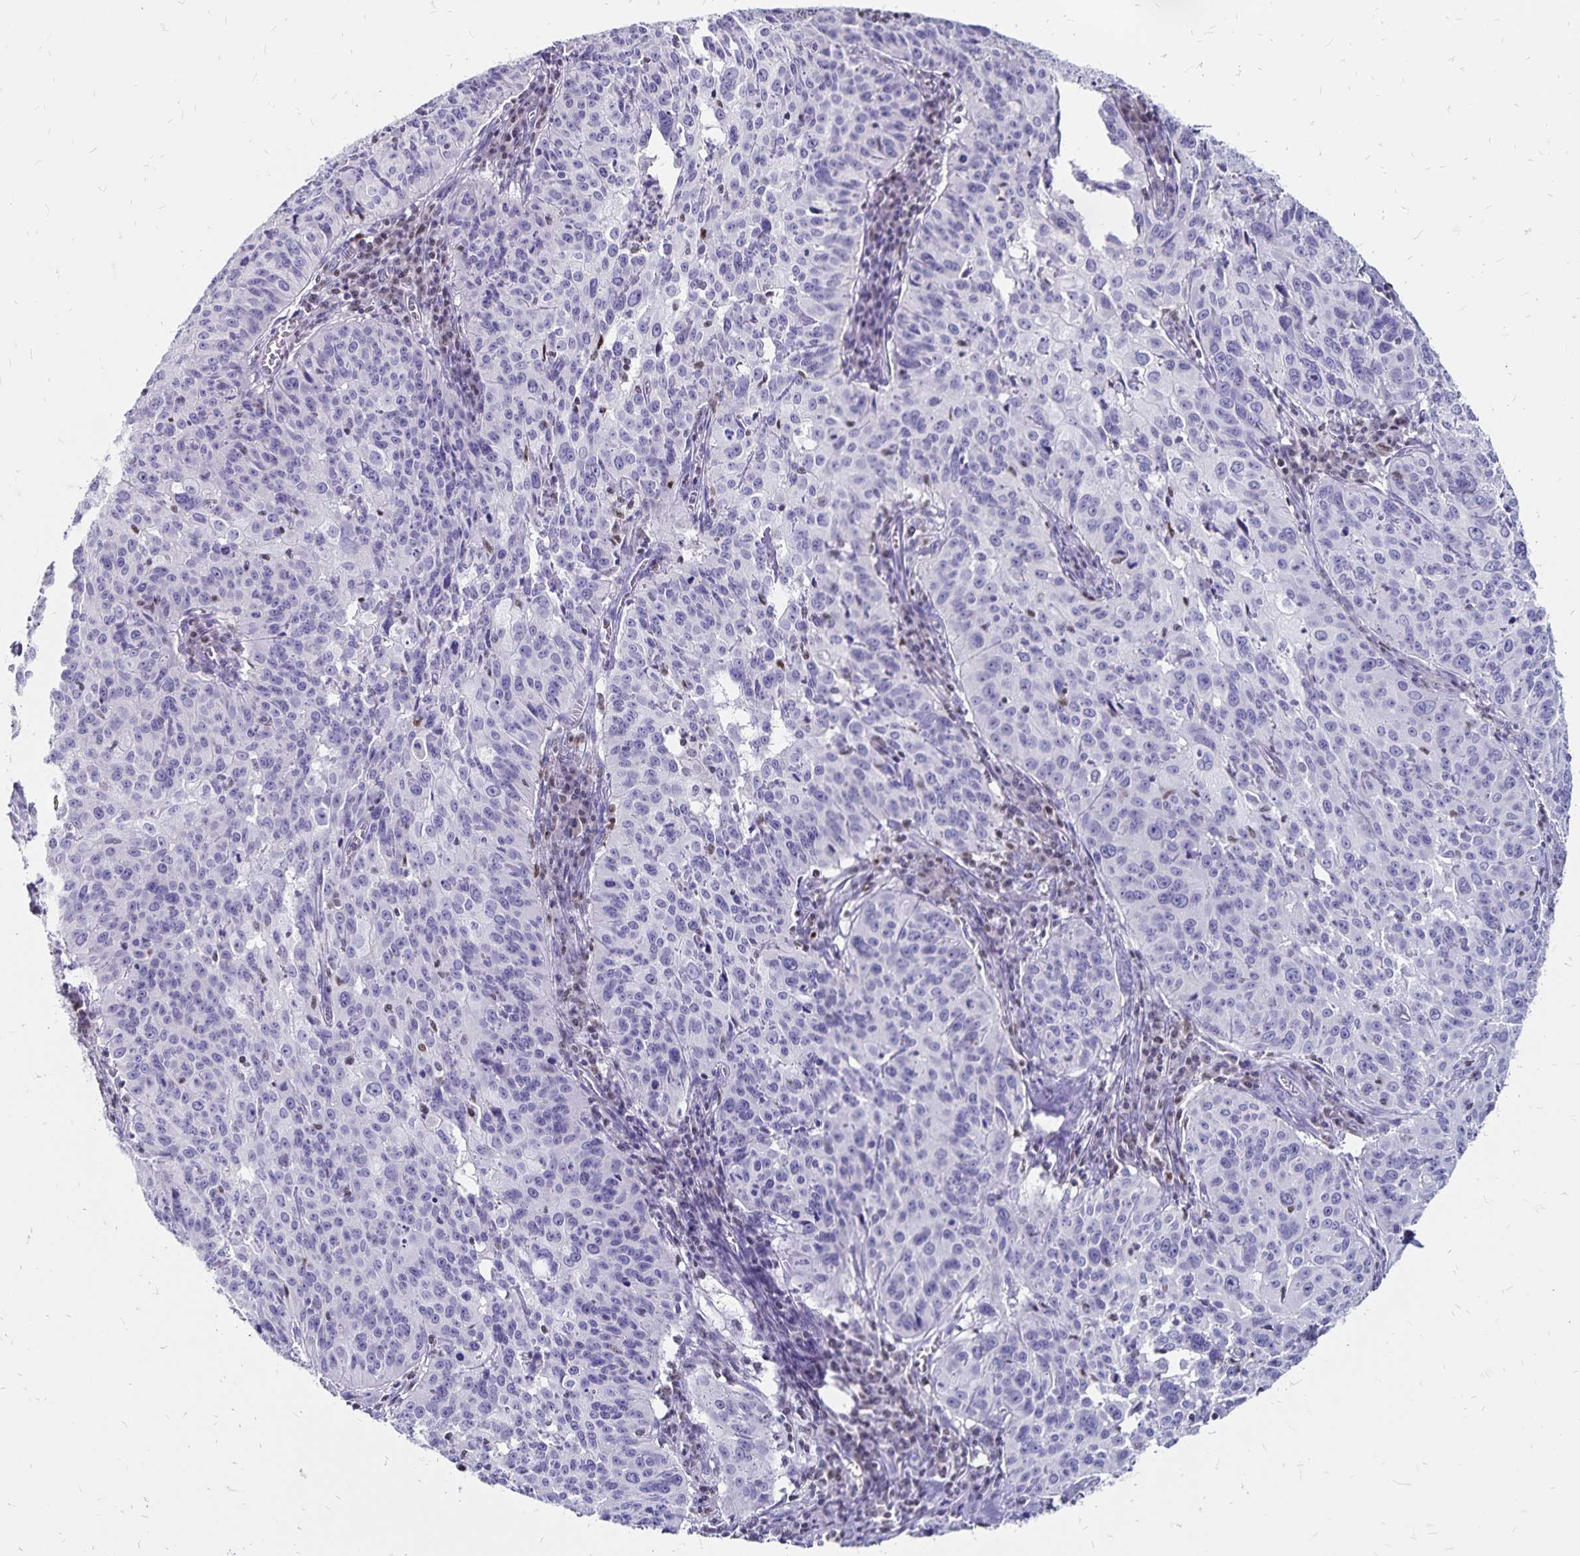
{"staining": {"intensity": "negative", "quantity": "none", "location": "none"}, "tissue": "cervical cancer", "cell_type": "Tumor cells", "image_type": "cancer", "snomed": [{"axis": "morphology", "description": "Squamous cell carcinoma, NOS"}, {"axis": "topography", "description": "Cervix"}], "caption": "Cervical cancer (squamous cell carcinoma) was stained to show a protein in brown. There is no significant positivity in tumor cells.", "gene": "IKZF1", "patient": {"sex": "female", "age": 31}}